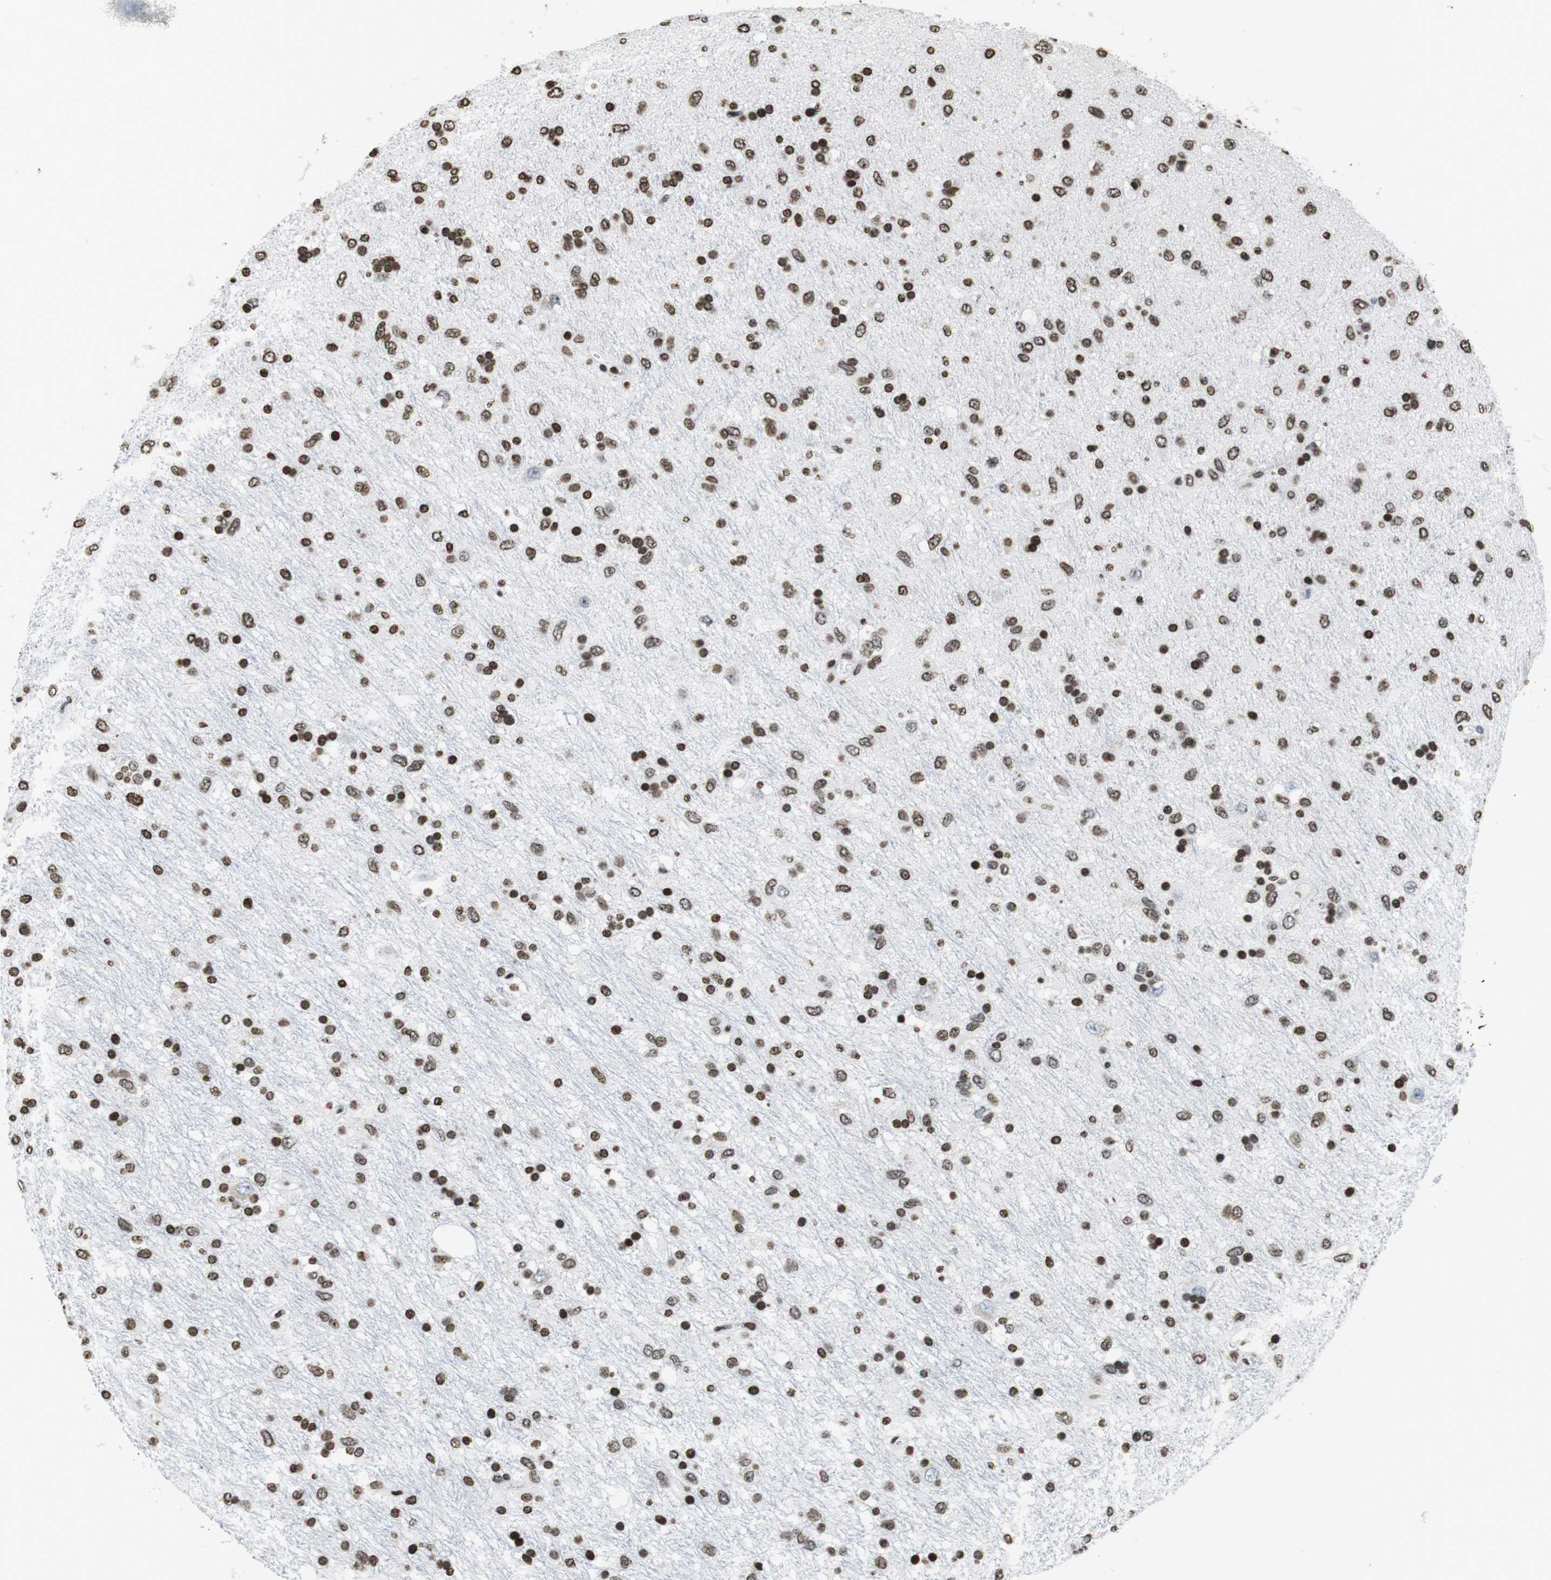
{"staining": {"intensity": "strong", "quantity": ">75%", "location": "nuclear"}, "tissue": "glioma", "cell_type": "Tumor cells", "image_type": "cancer", "snomed": [{"axis": "morphology", "description": "Glioma, malignant, Low grade"}, {"axis": "topography", "description": "Brain"}], "caption": "Protein staining of low-grade glioma (malignant) tissue reveals strong nuclear expression in approximately >75% of tumor cells. Using DAB (brown) and hematoxylin (blue) stains, captured at high magnification using brightfield microscopy.", "gene": "BSX", "patient": {"sex": "male", "age": 77}}